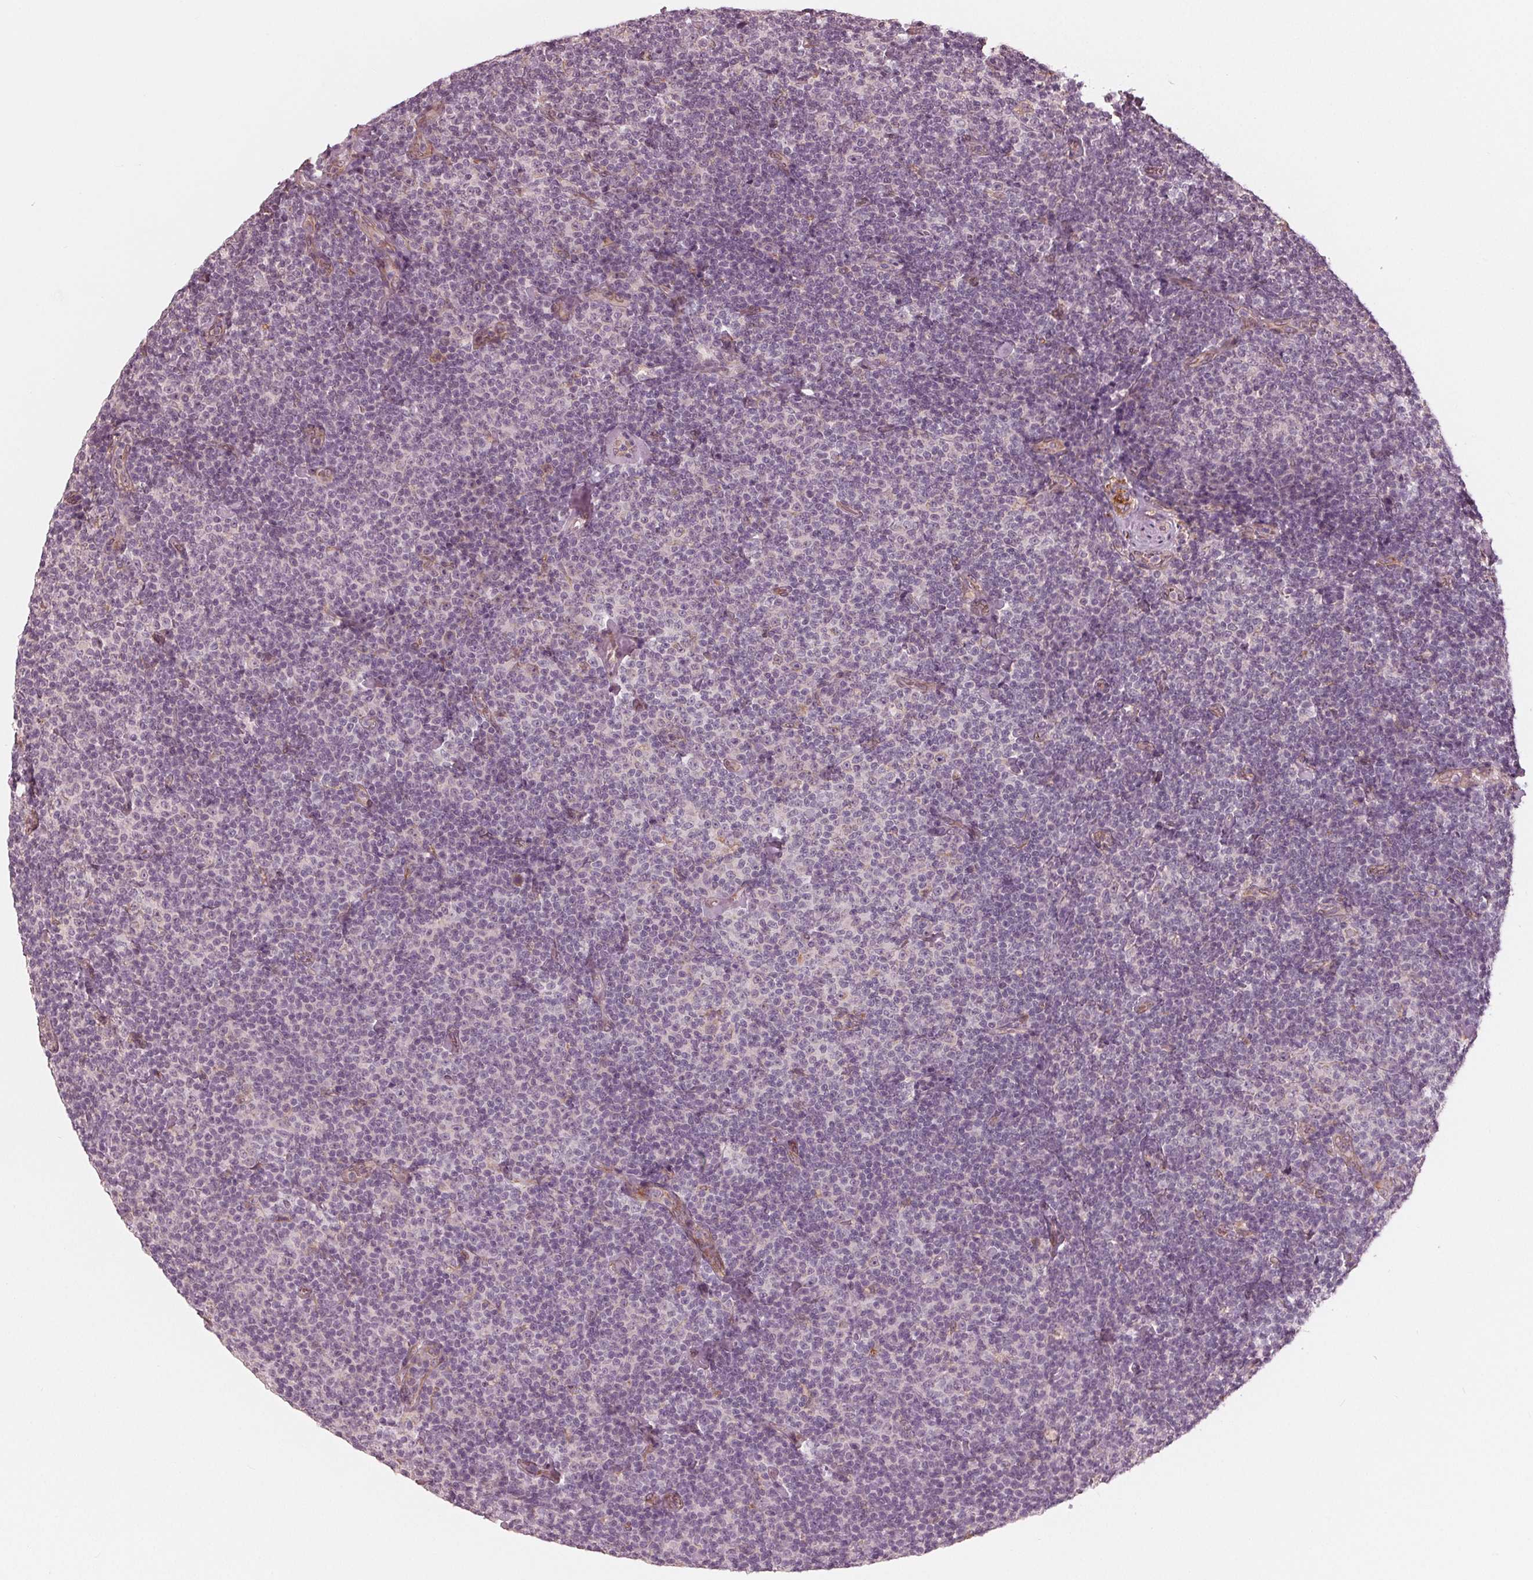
{"staining": {"intensity": "negative", "quantity": "none", "location": "none"}, "tissue": "lymphoma", "cell_type": "Tumor cells", "image_type": "cancer", "snomed": [{"axis": "morphology", "description": "Malignant lymphoma, non-Hodgkin's type, Low grade"}, {"axis": "topography", "description": "Lymph node"}], "caption": "An IHC micrograph of lymphoma is shown. There is no staining in tumor cells of lymphoma. (IHC, brightfield microscopy, high magnification).", "gene": "IKBIP", "patient": {"sex": "male", "age": 81}}